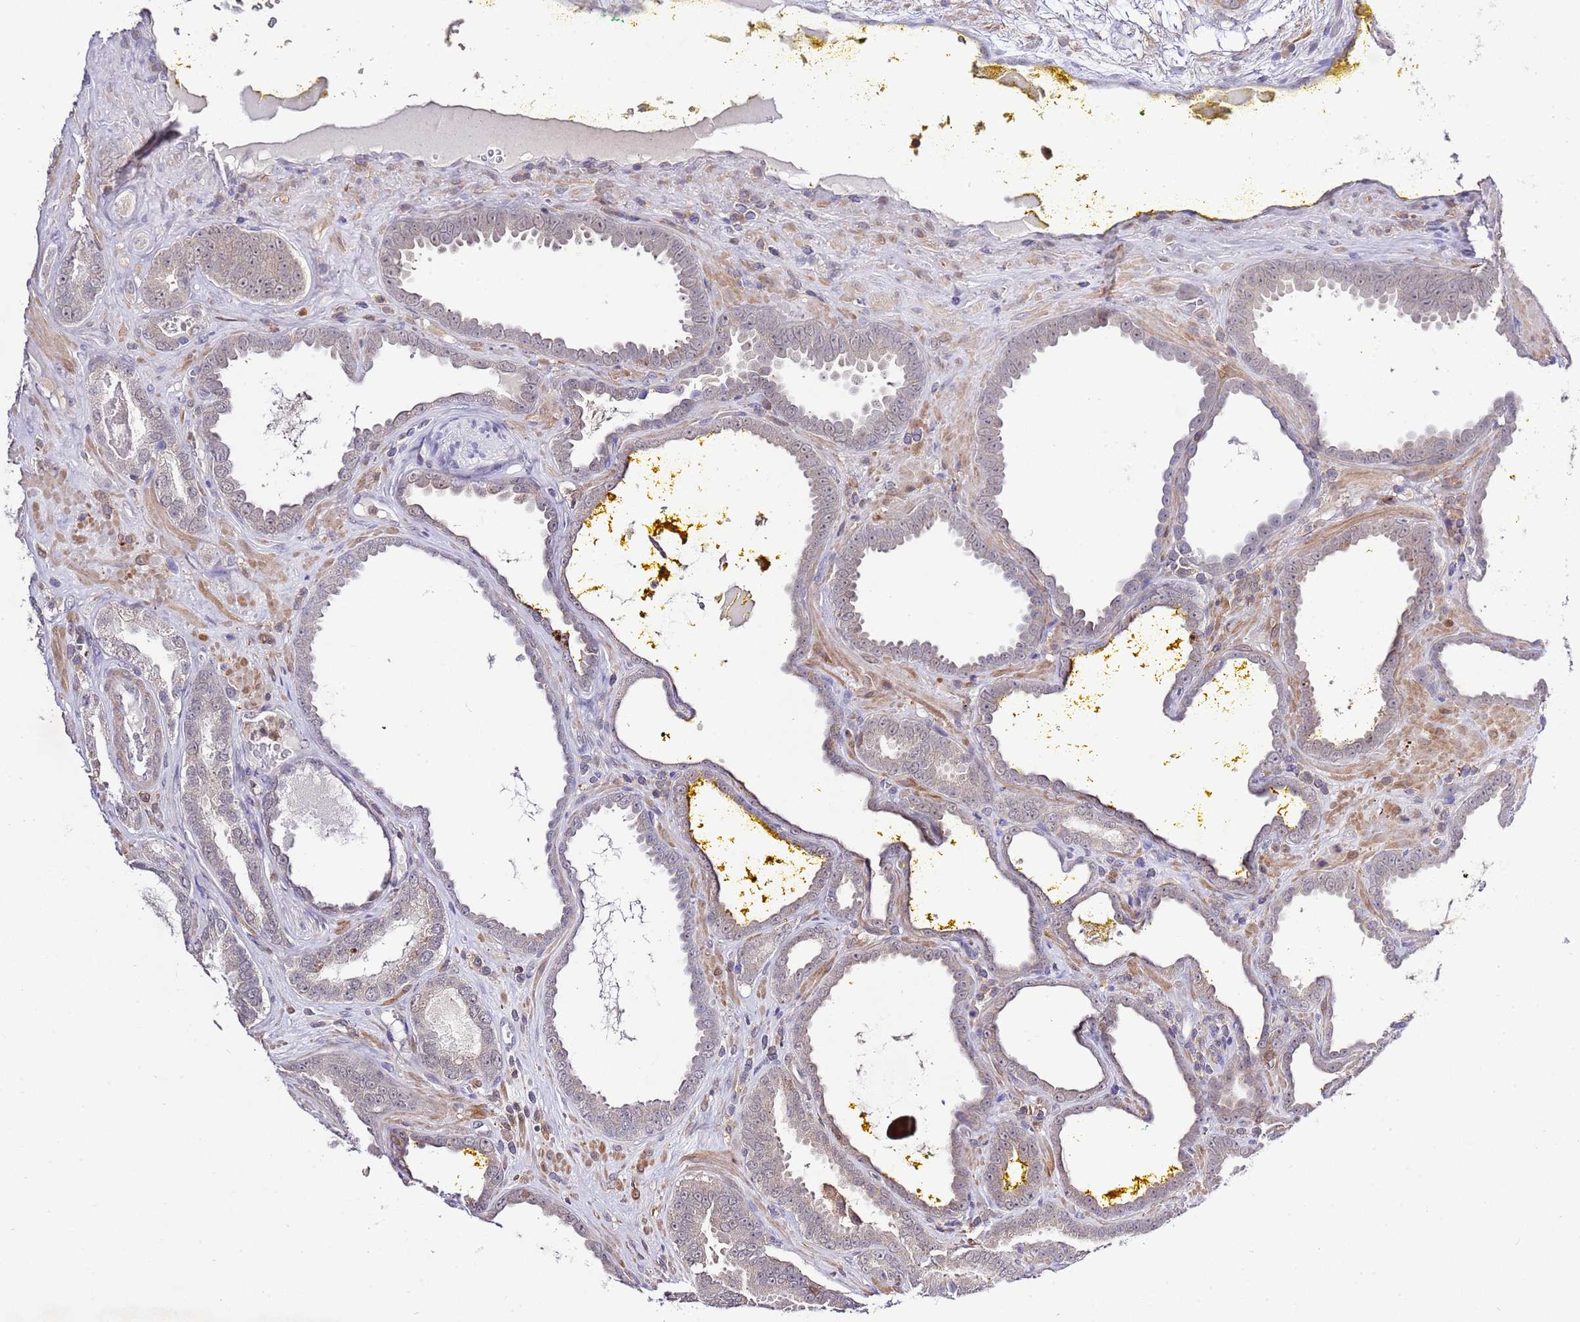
{"staining": {"intensity": "negative", "quantity": "none", "location": "none"}, "tissue": "prostate cancer", "cell_type": "Tumor cells", "image_type": "cancer", "snomed": [{"axis": "morphology", "description": "Adenocarcinoma, High grade"}, {"axis": "topography", "description": "Prostate"}], "caption": "Tumor cells are negative for protein expression in human high-grade adenocarcinoma (prostate).", "gene": "EFHD1", "patient": {"sex": "male", "age": 72}}